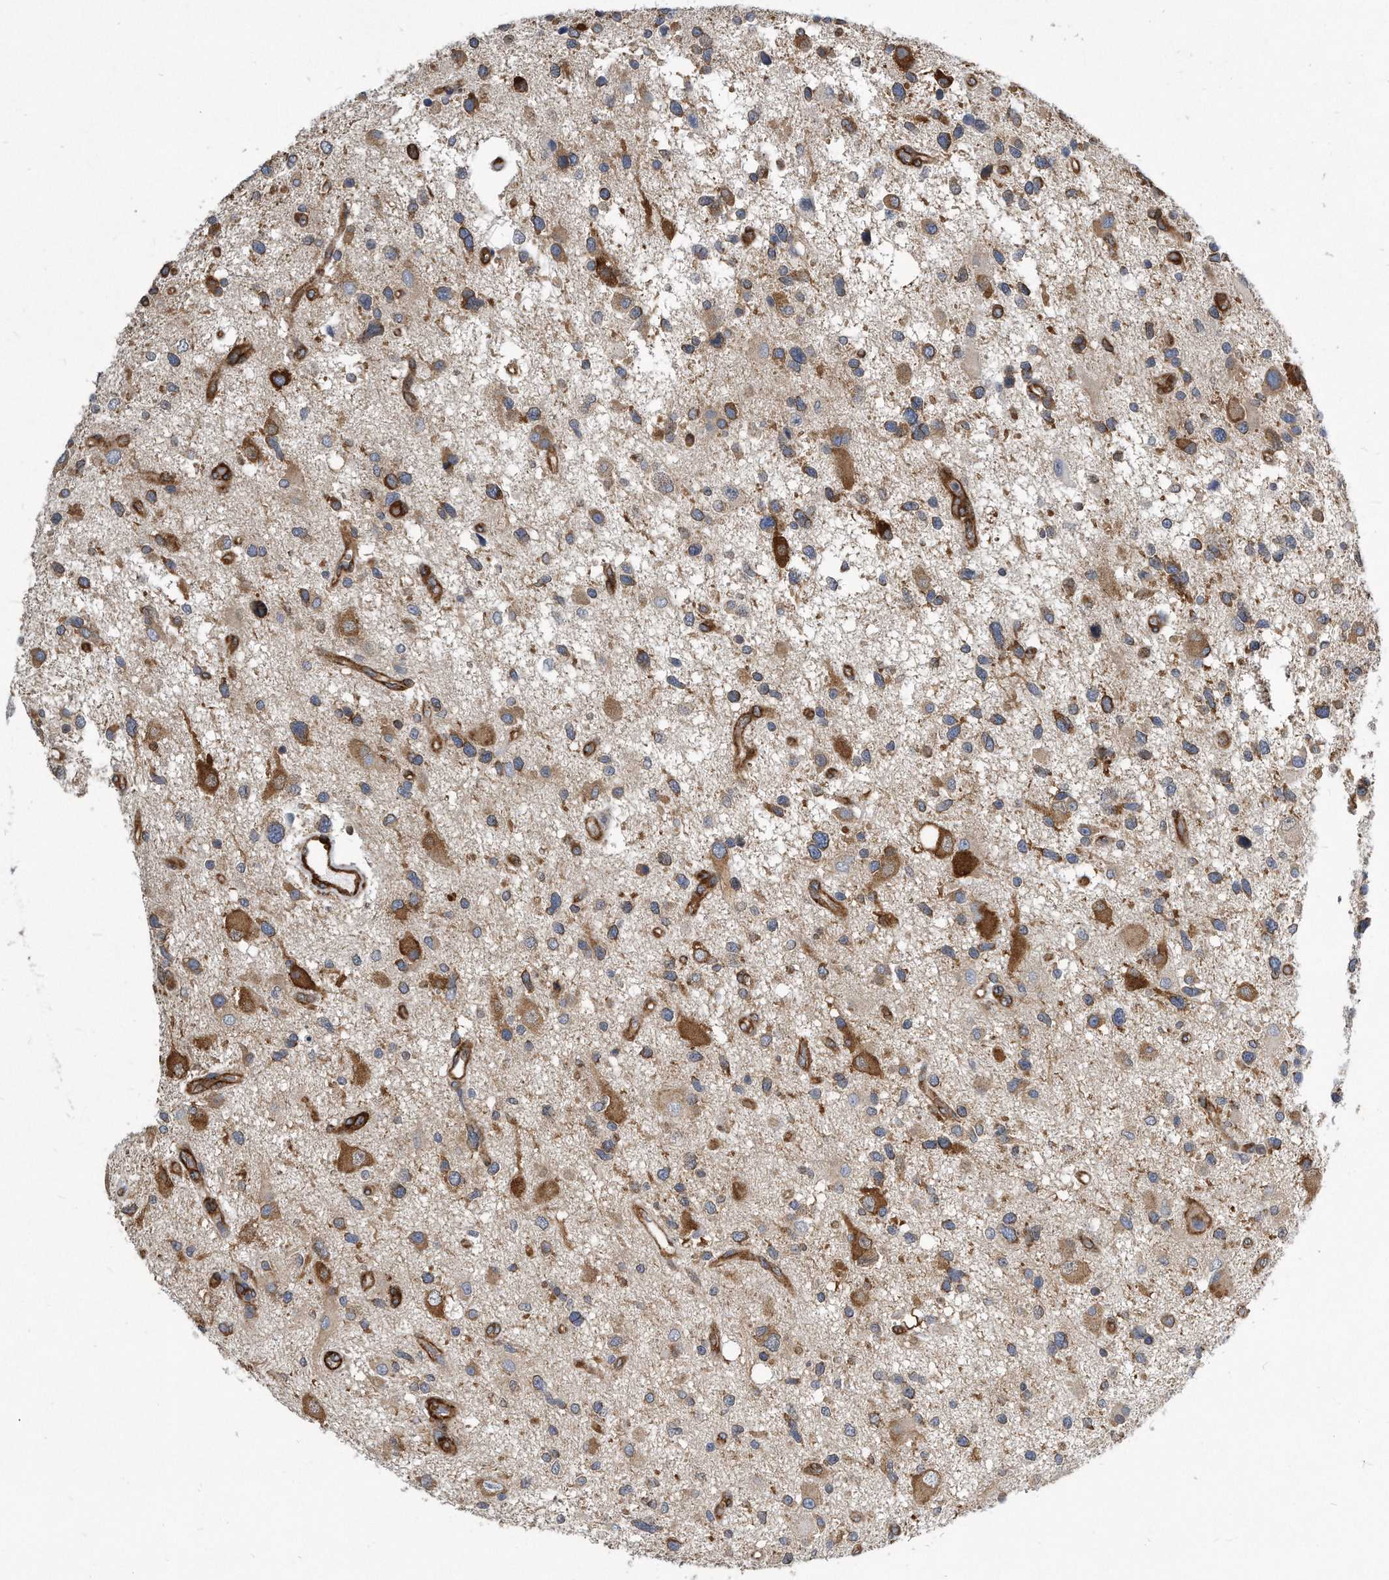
{"staining": {"intensity": "moderate", "quantity": "<25%", "location": "cytoplasmic/membranous"}, "tissue": "glioma", "cell_type": "Tumor cells", "image_type": "cancer", "snomed": [{"axis": "morphology", "description": "Glioma, malignant, High grade"}, {"axis": "topography", "description": "Brain"}], "caption": "This micrograph shows immunohistochemistry (IHC) staining of glioma, with low moderate cytoplasmic/membranous expression in approximately <25% of tumor cells.", "gene": "EIF2B4", "patient": {"sex": "male", "age": 33}}